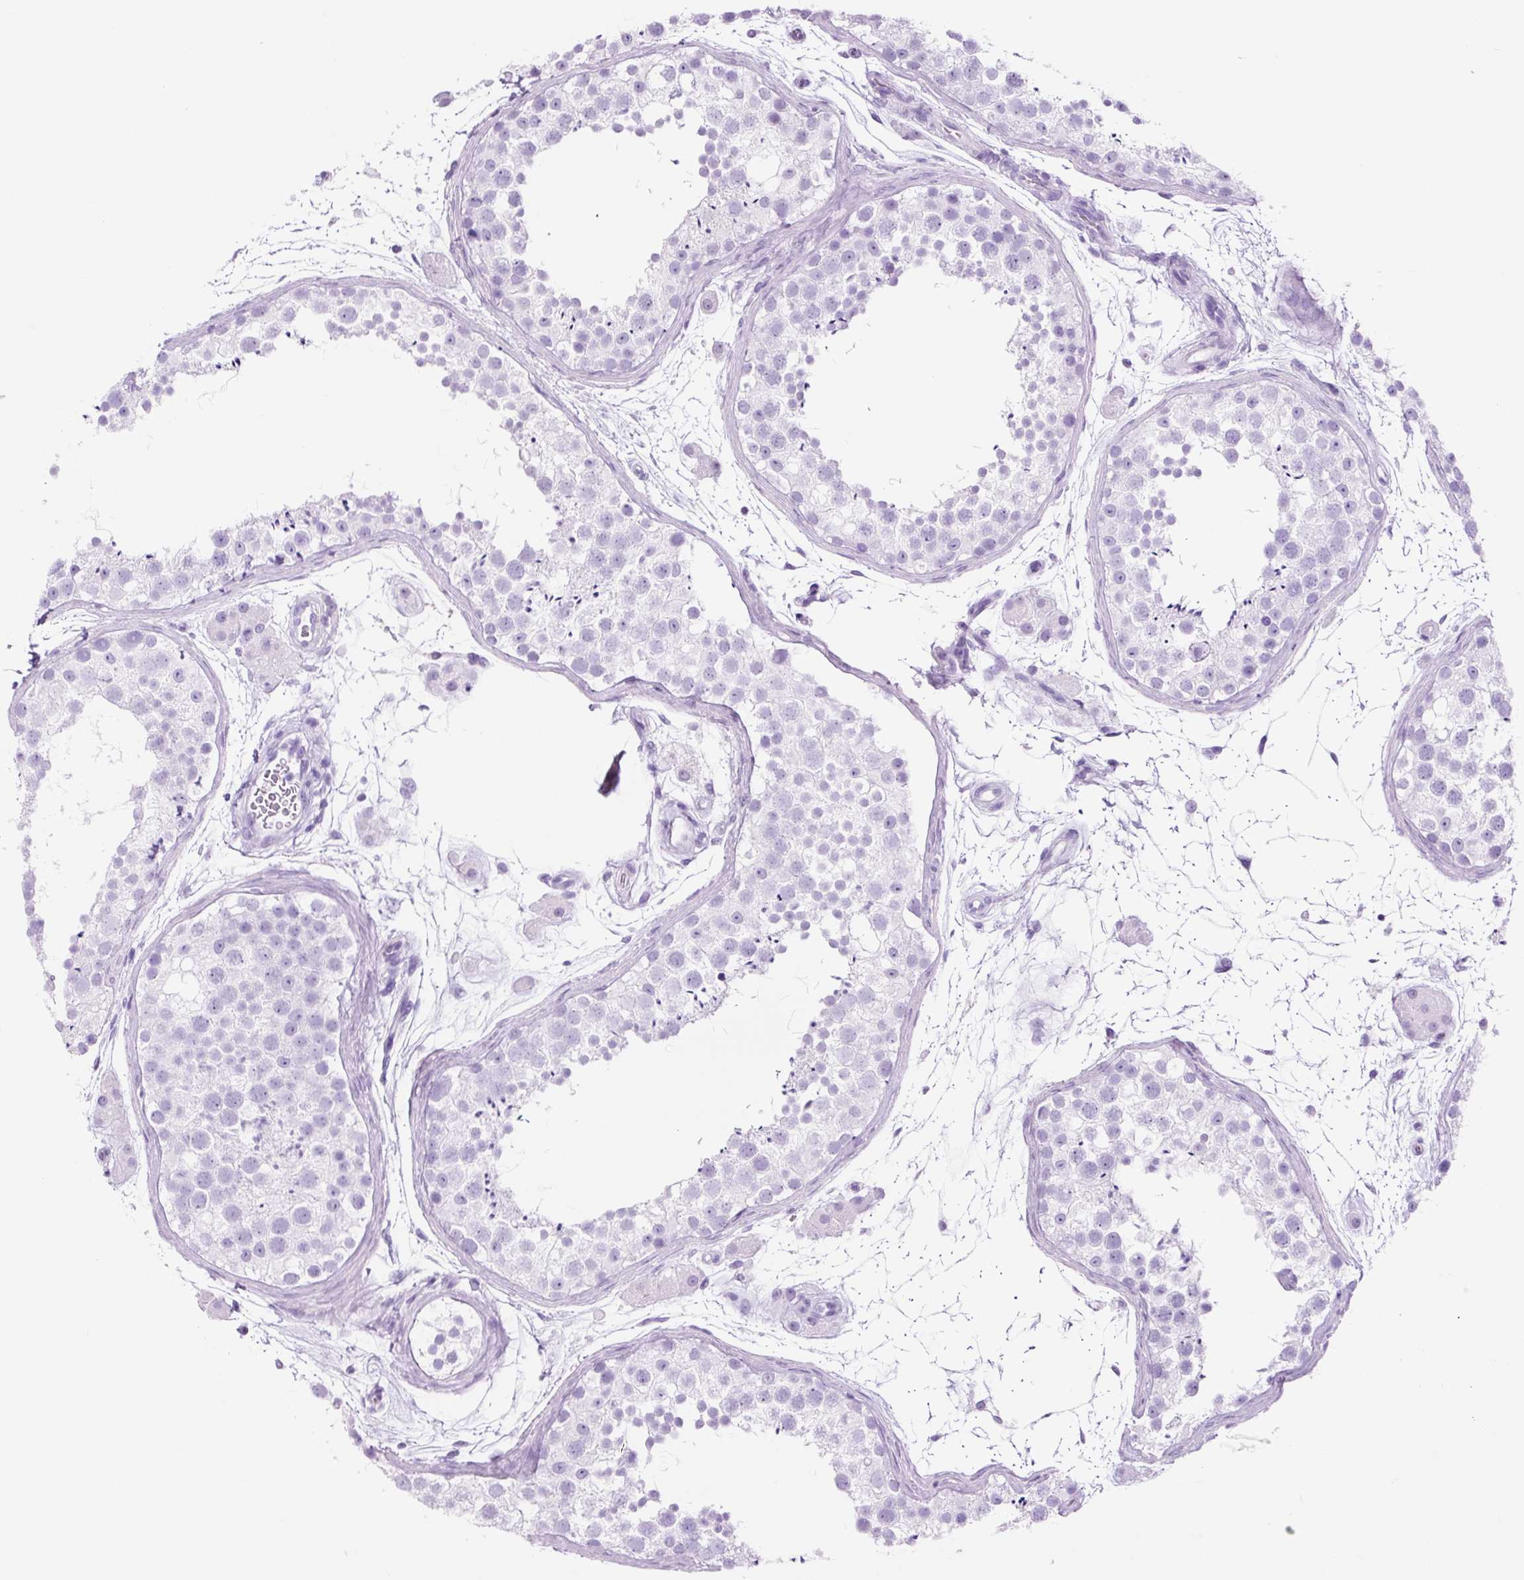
{"staining": {"intensity": "negative", "quantity": "none", "location": "none"}, "tissue": "testis", "cell_type": "Cells in seminiferous ducts", "image_type": "normal", "snomed": [{"axis": "morphology", "description": "Normal tissue, NOS"}, {"axis": "topography", "description": "Testis"}], "caption": "The micrograph reveals no significant expression in cells in seminiferous ducts of testis. (DAB (3,3'-diaminobenzidine) immunohistochemistry, high magnification).", "gene": "ADSS1", "patient": {"sex": "male", "age": 41}}